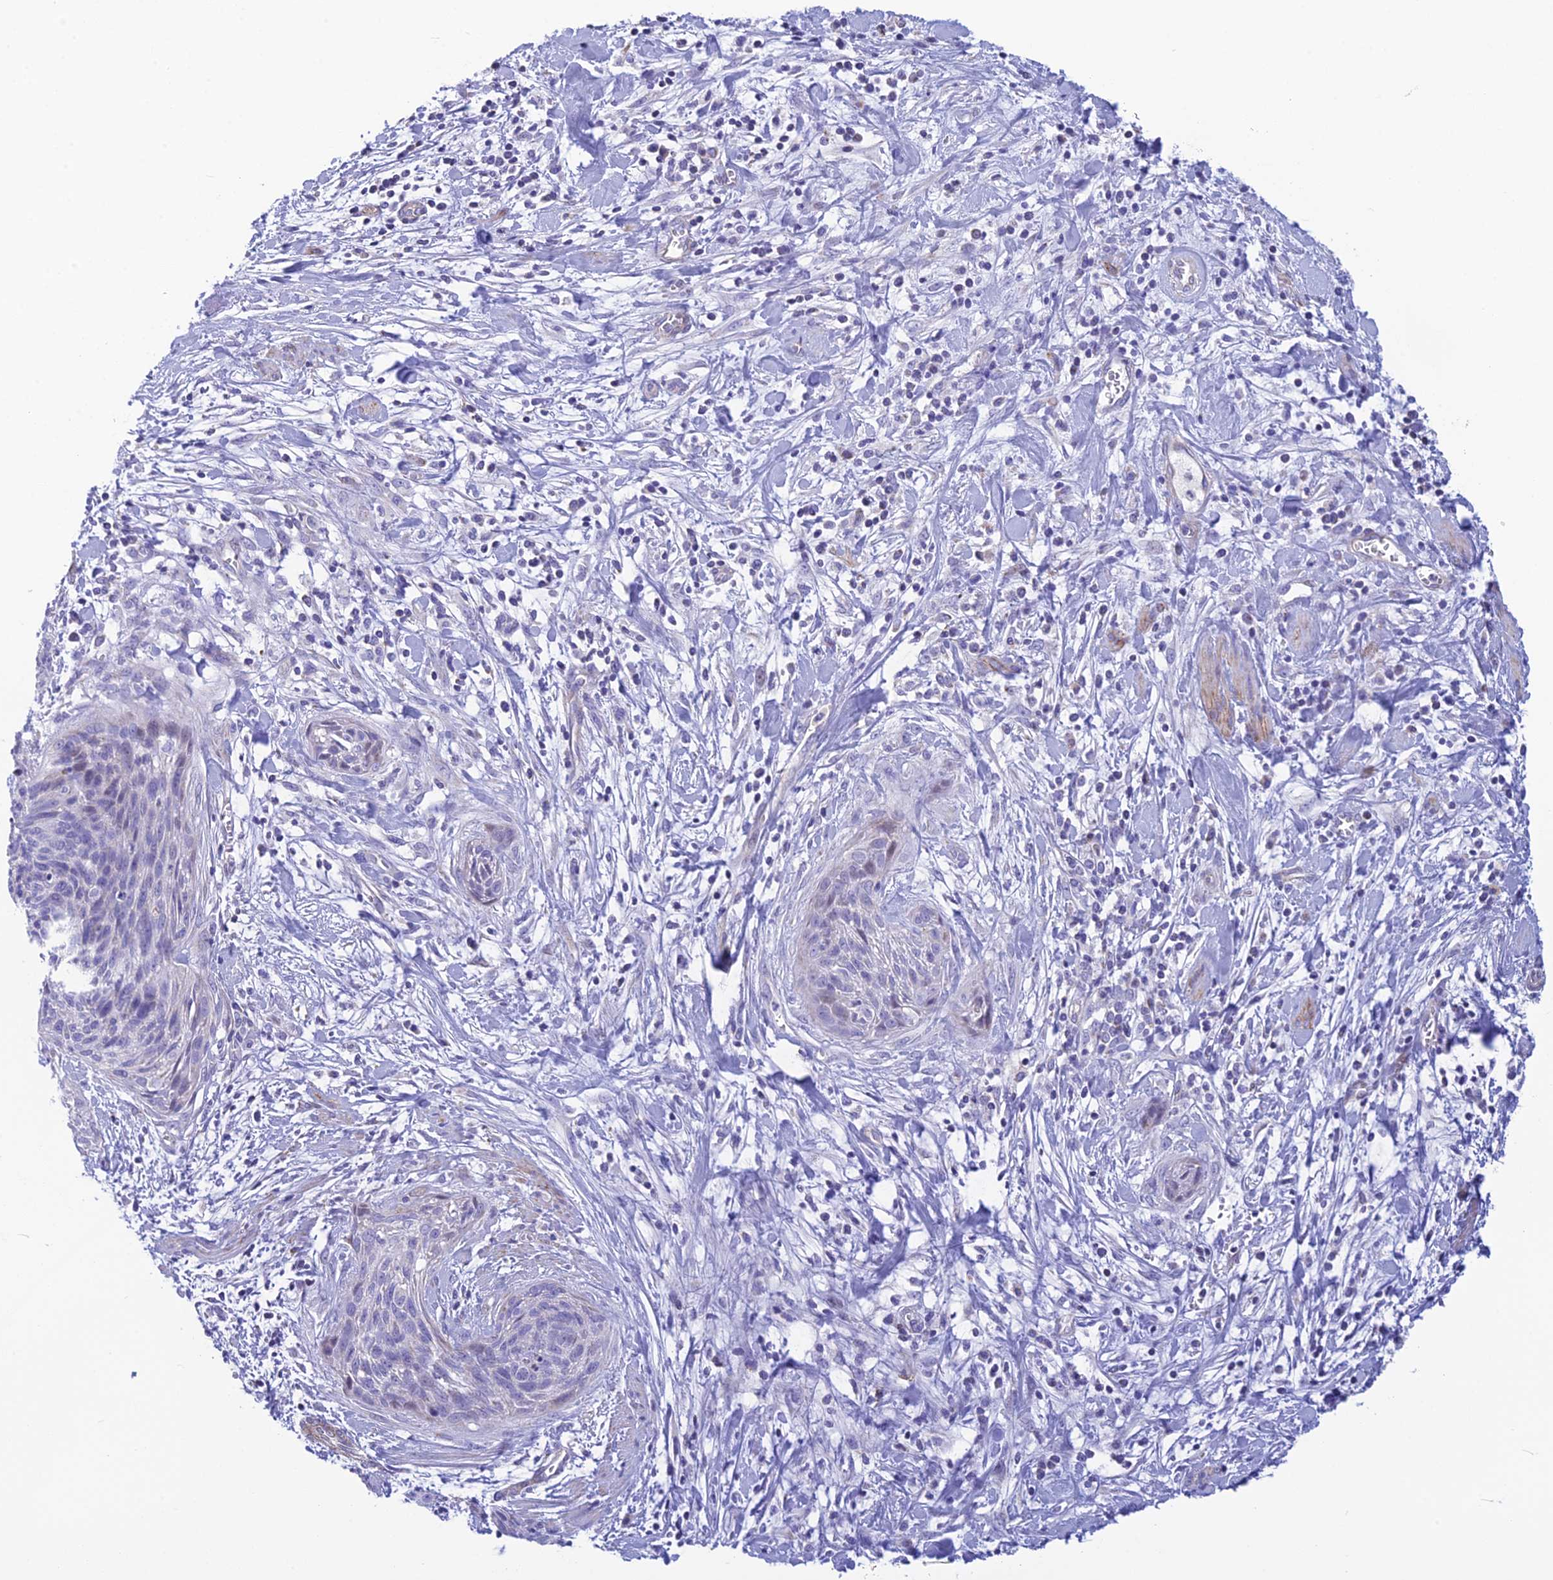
{"staining": {"intensity": "negative", "quantity": "none", "location": "none"}, "tissue": "cervical cancer", "cell_type": "Tumor cells", "image_type": "cancer", "snomed": [{"axis": "morphology", "description": "Squamous cell carcinoma, NOS"}, {"axis": "topography", "description": "Cervix"}], "caption": "IHC photomicrograph of neoplastic tissue: human squamous cell carcinoma (cervical) stained with DAB (3,3'-diaminobenzidine) reveals no significant protein staining in tumor cells.", "gene": "POMGNT1", "patient": {"sex": "female", "age": 55}}